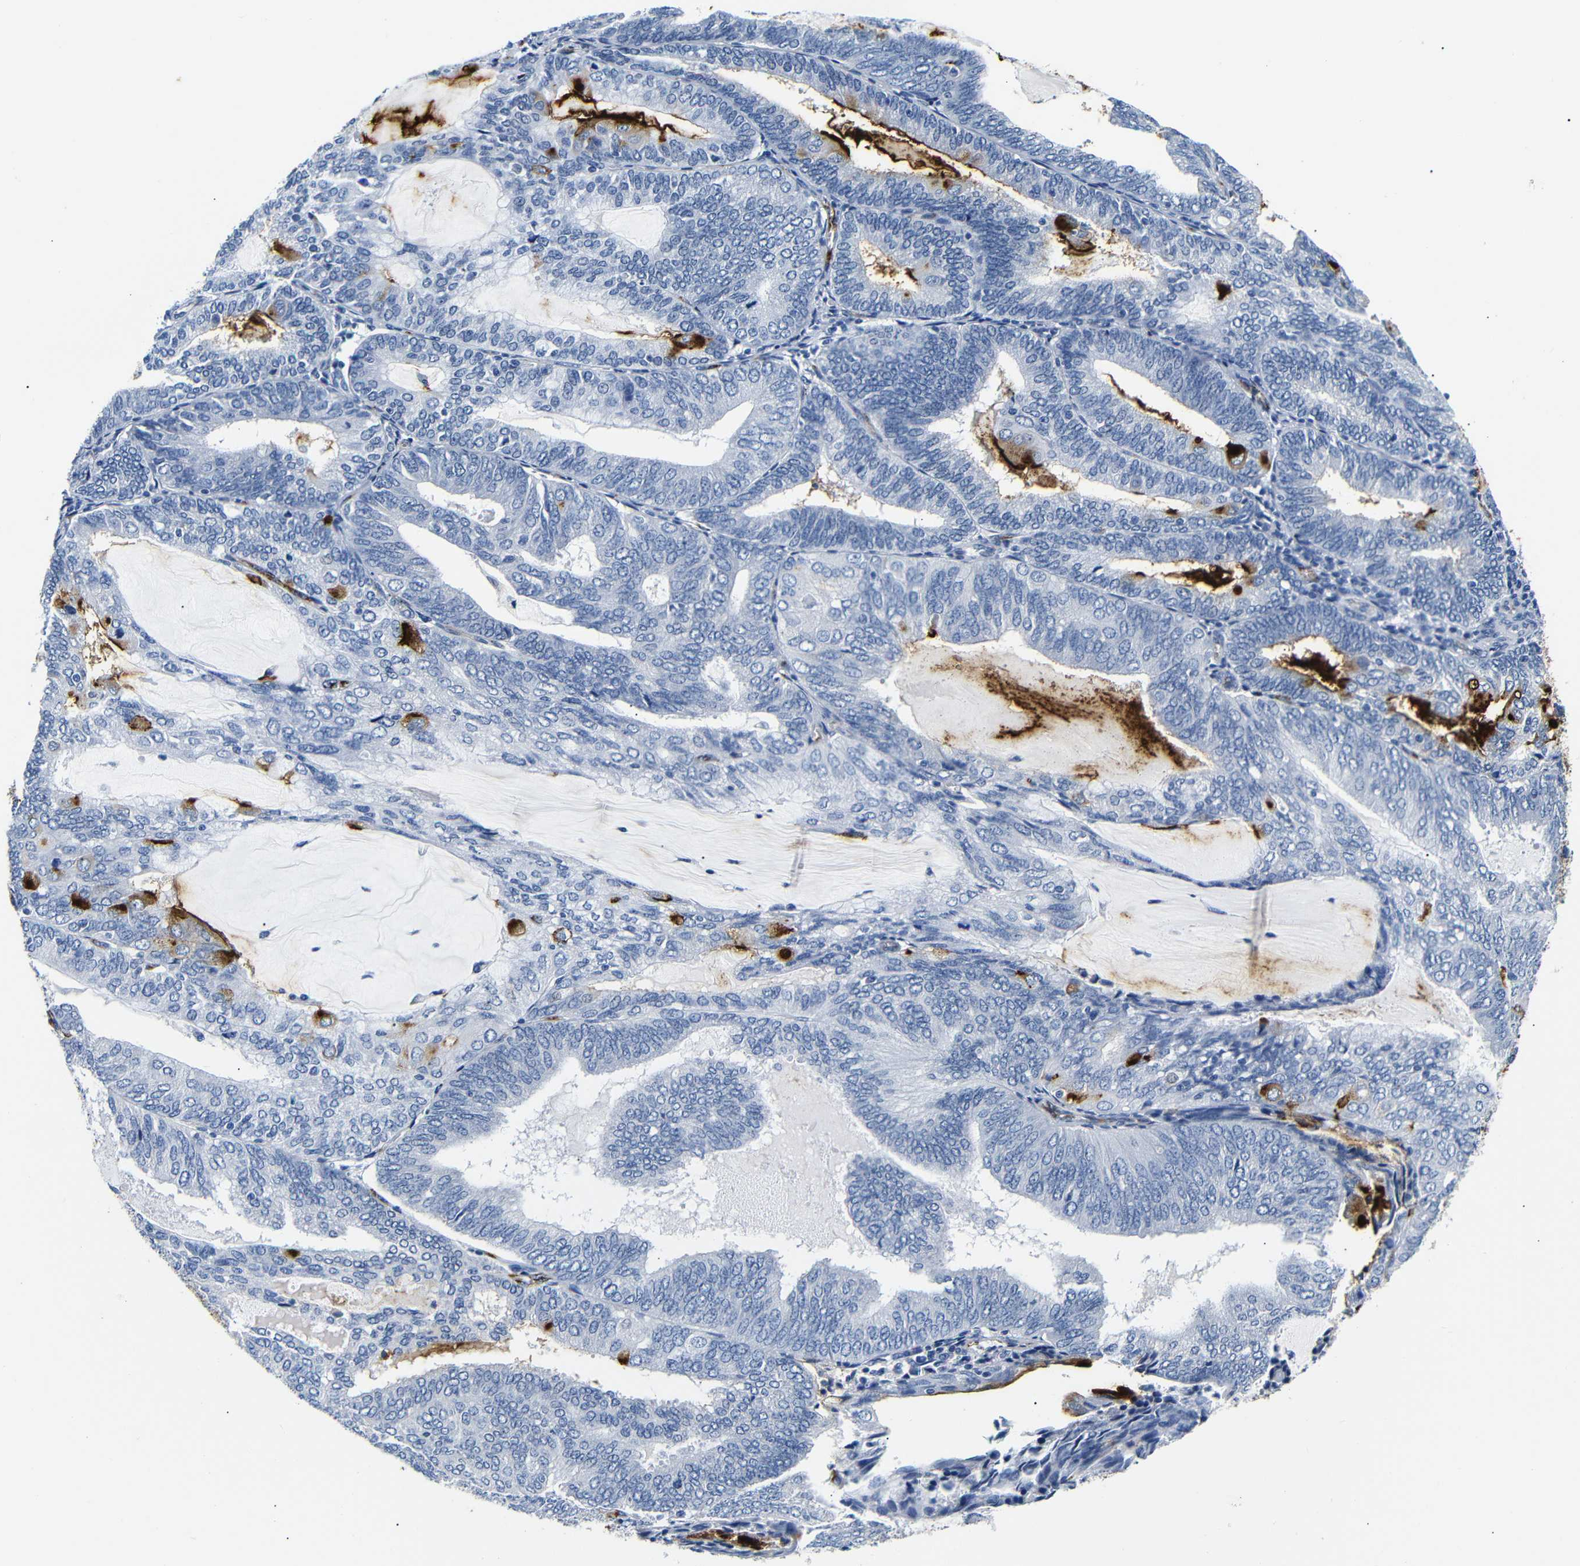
{"staining": {"intensity": "strong", "quantity": "<25%", "location": "cytoplasmic/membranous"}, "tissue": "endometrial cancer", "cell_type": "Tumor cells", "image_type": "cancer", "snomed": [{"axis": "morphology", "description": "Adenocarcinoma, NOS"}, {"axis": "topography", "description": "Endometrium"}], "caption": "This histopathology image exhibits IHC staining of human adenocarcinoma (endometrial), with medium strong cytoplasmic/membranous staining in approximately <25% of tumor cells.", "gene": "MUC4", "patient": {"sex": "female", "age": 81}}